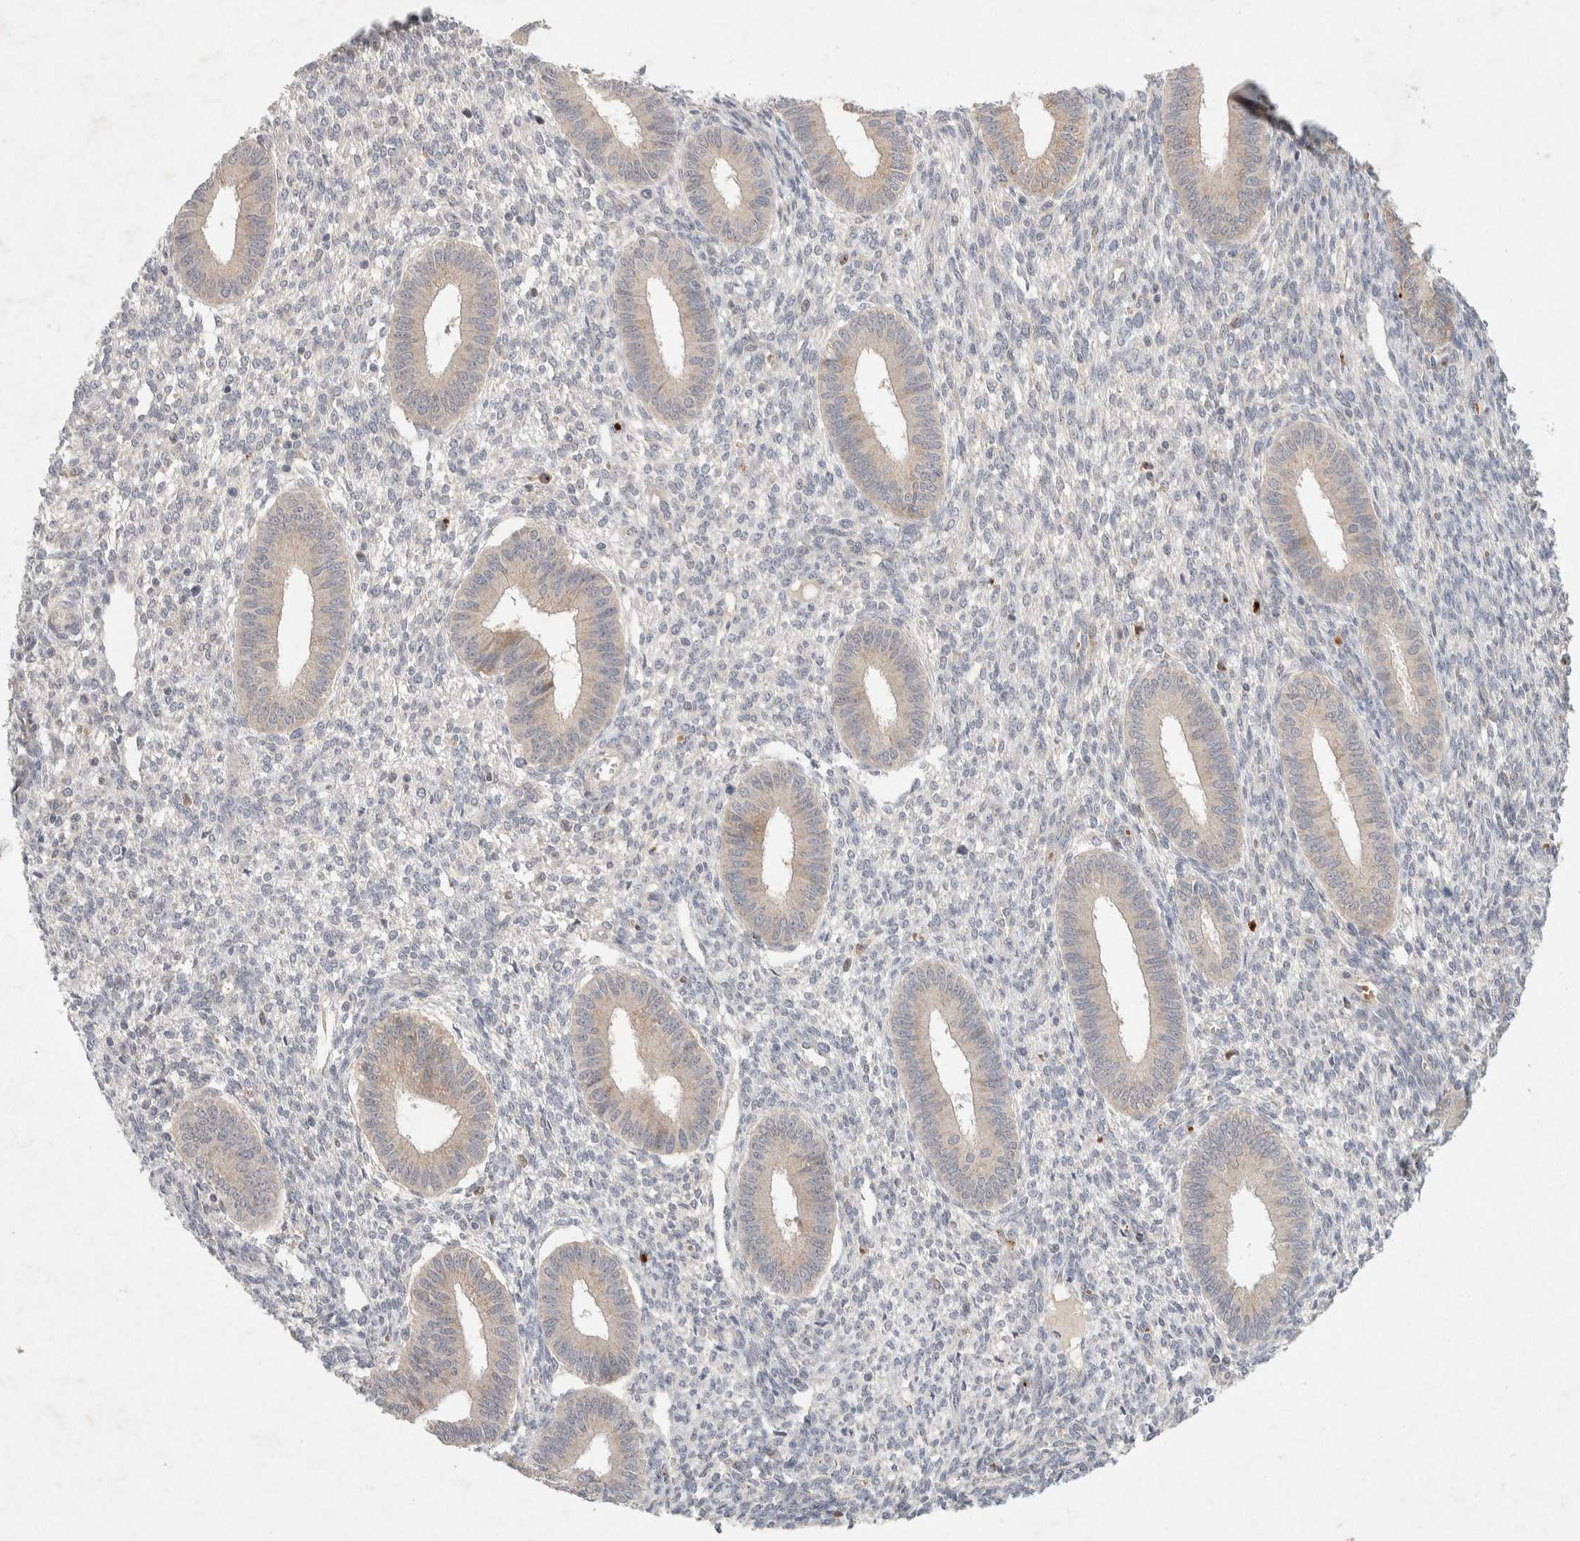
{"staining": {"intensity": "negative", "quantity": "none", "location": "none"}, "tissue": "endometrium", "cell_type": "Cells in endometrial stroma", "image_type": "normal", "snomed": [{"axis": "morphology", "description": "Normal tissue, NOS"}, {"axis": "topography", "description": "Endometrium"}], "caption": "High power microscopy image of an immunohistochemistry (IHC) image of normal endometrium, revealing no significant staining in cells in endometrial stroma.", "gene": "GNAI1", "patient": {"sex": "female", "age": 46}}